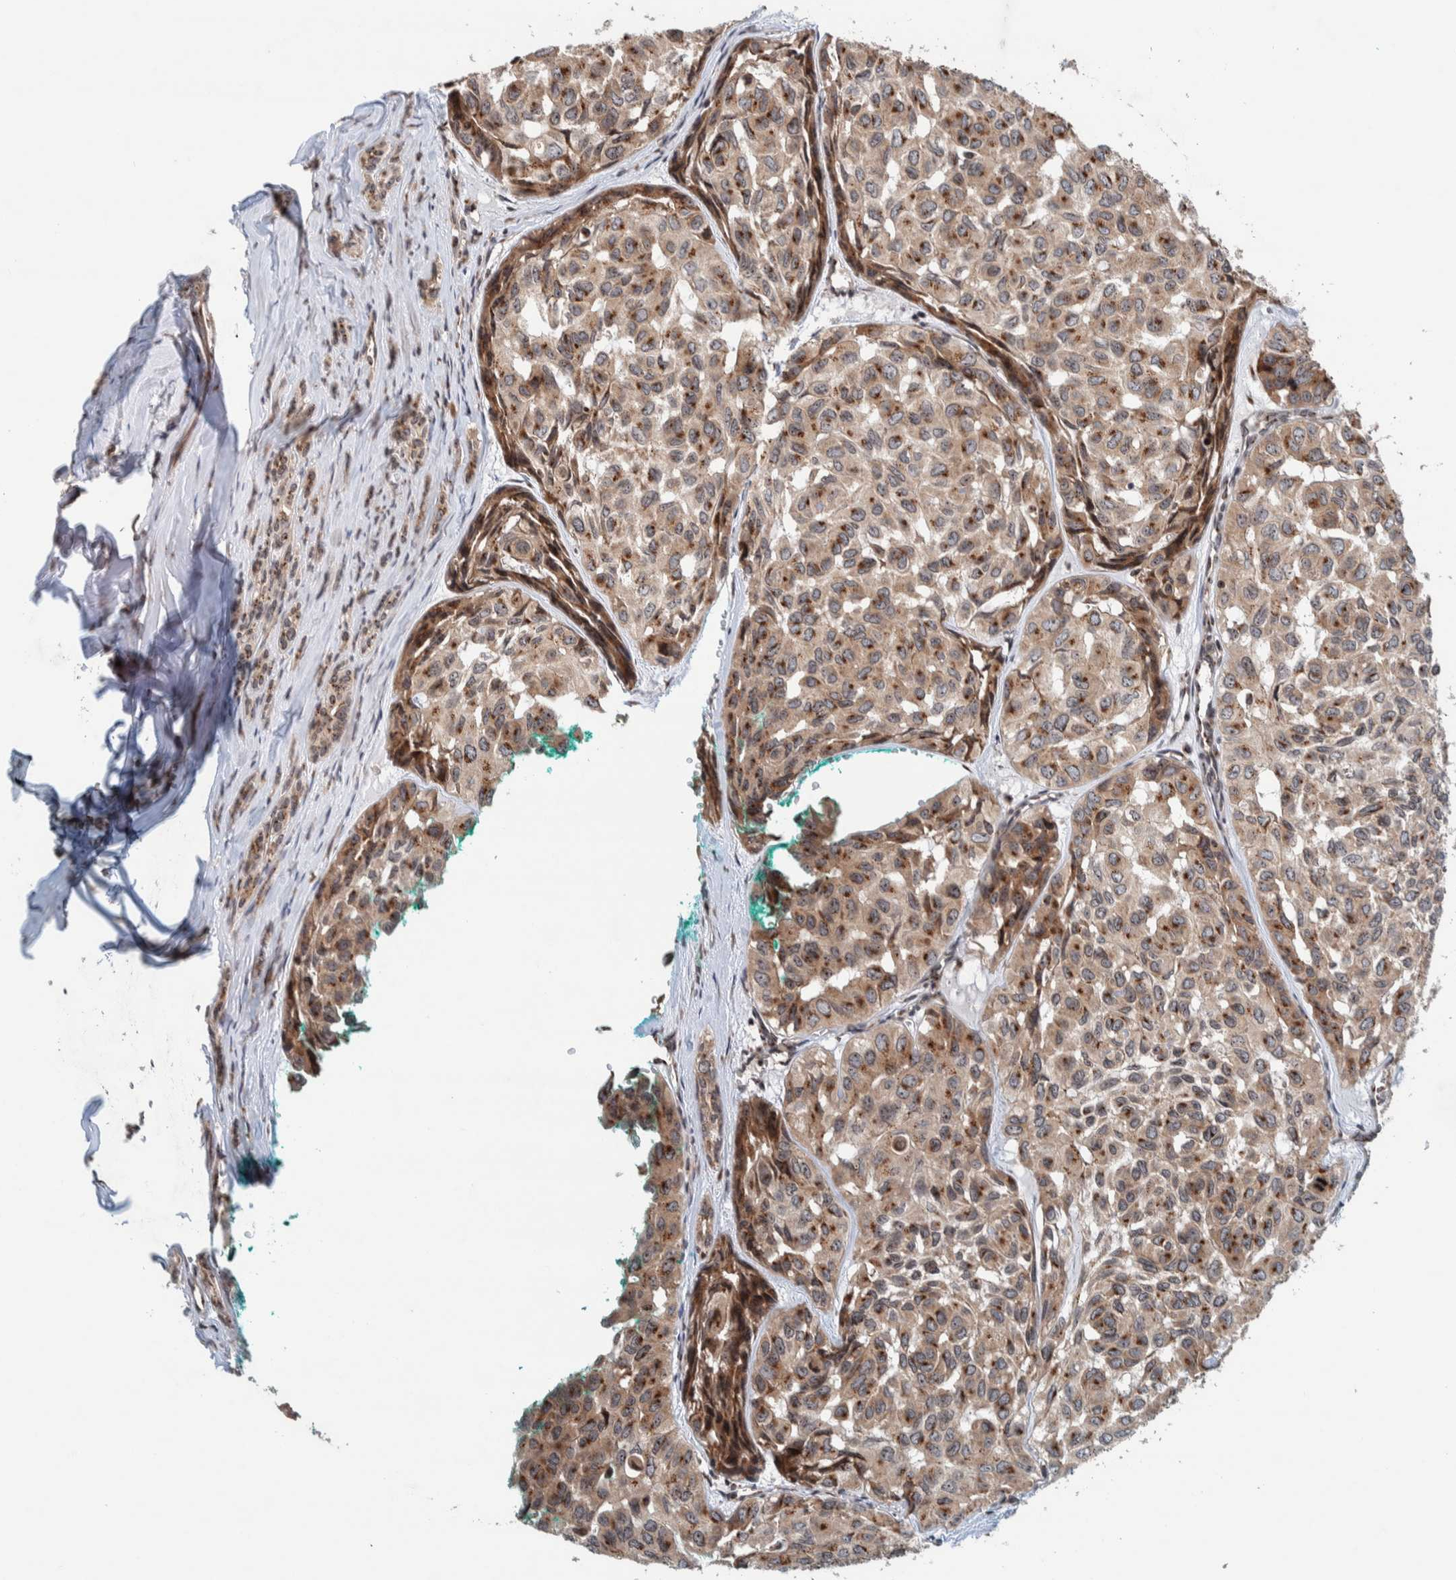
{"staining": {"intensity": "moderate", "quantity": ">75%", "location": "cytoplasmic/membranous"}, "tissue": "head and neck cancer", "cell_type": "Tumor cells", "image_type": "cancer", "snomed": [{"axis": "morphology", "description": "Adenocarcinoma, NOS"}, {"axis": "topography", "description": "Salivary gland, NOS"}, {"axis": "topography", "description": "Head-Neck"}], "caption": "Immunohistochemical staining of head and neck adenocarcinoma exhibits moderate cytoplasmic/membranous protein expression in about >75% of tumor cells.", "gene": "CCDC182", "patient": {"sex": "female", "age": 76}}